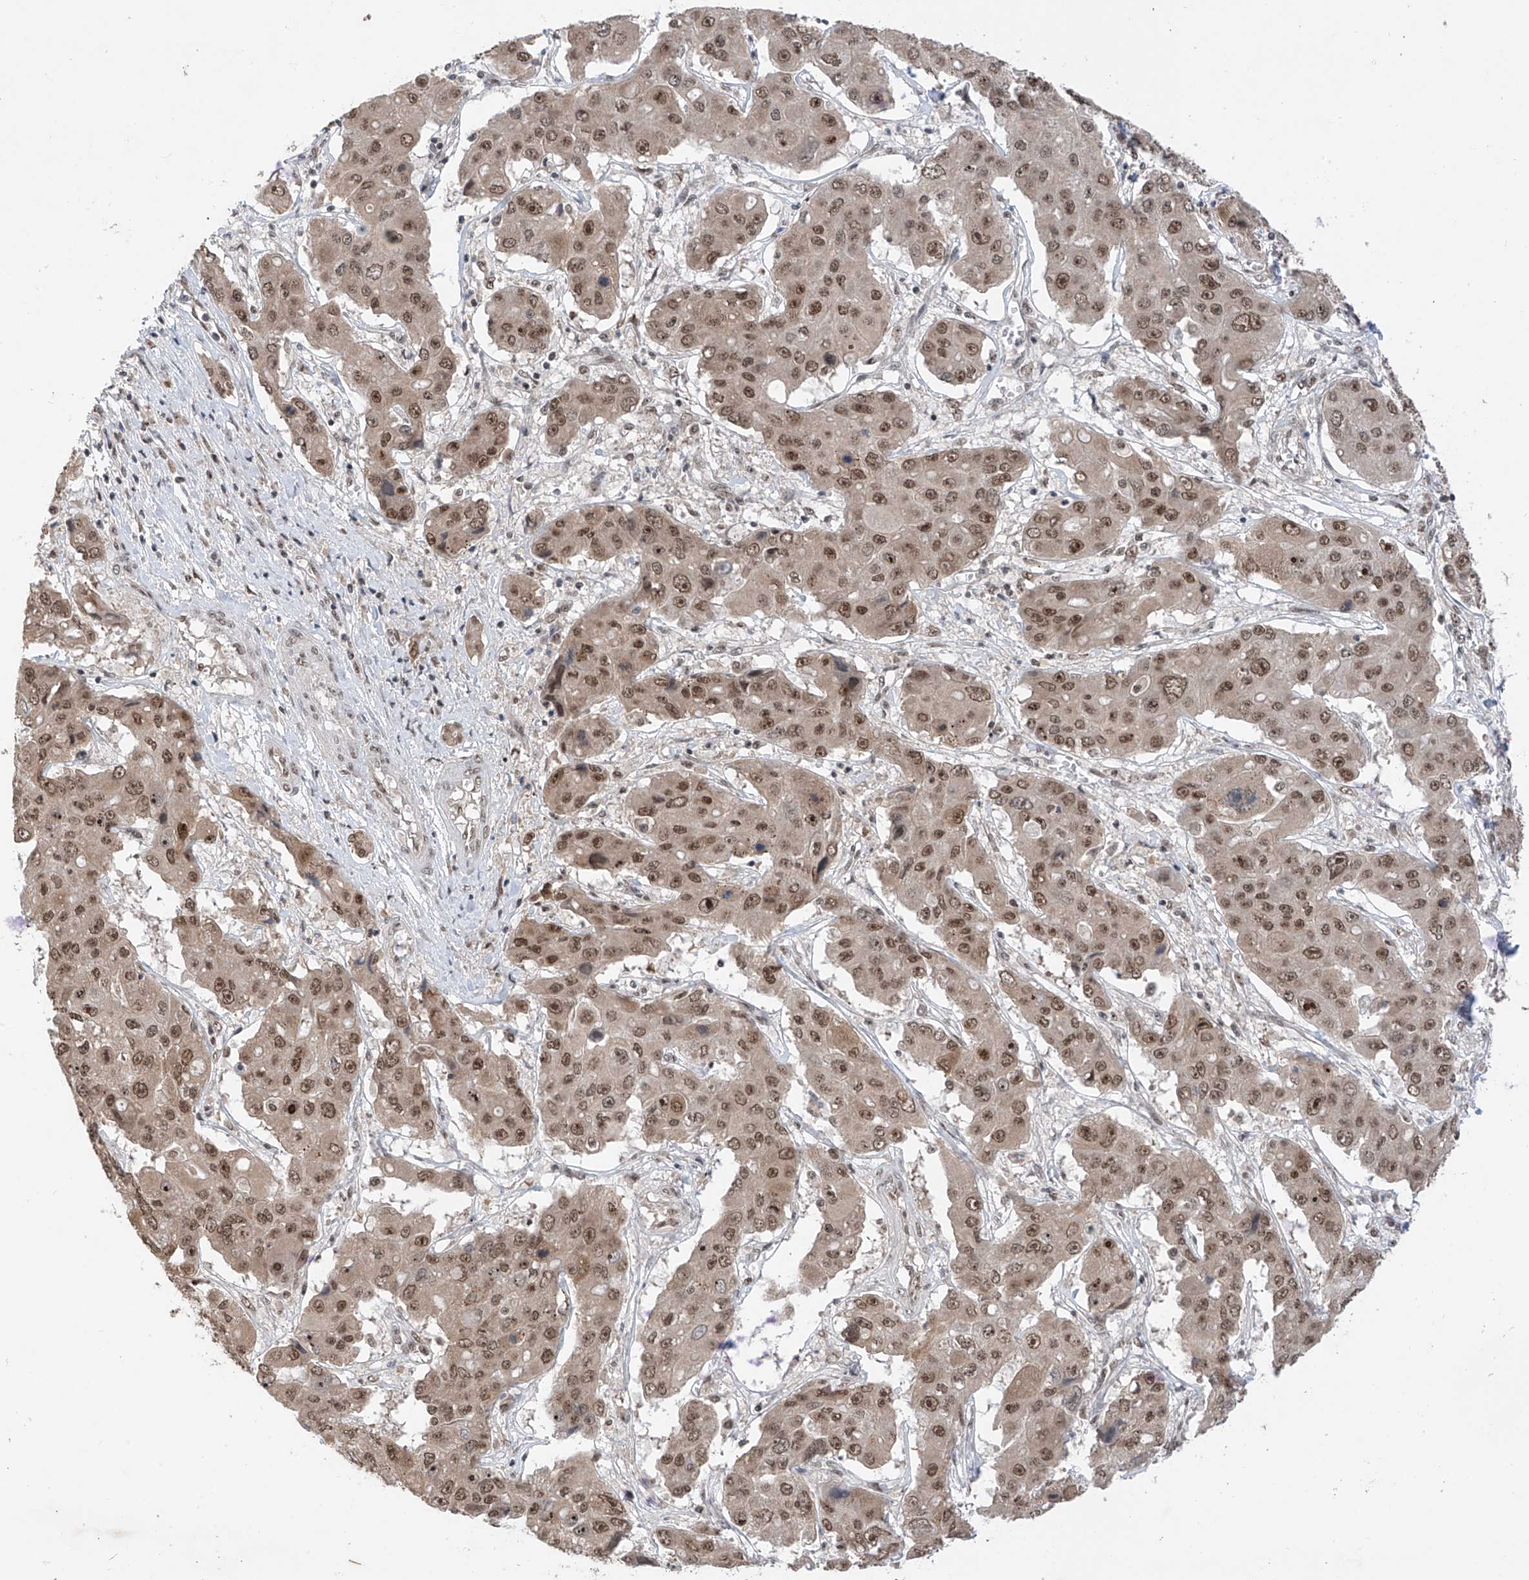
{"staining": {"intensity": "moderate", "quantity": ">75%", "location": "nuclear"}, "tissue": "liver cancer", "cell_type": "Tumor cells", "image_type": "cancer", "snomed": [{"axis": "morphology", "description": "Cholangiocarcinoma"}, {"axis": "topography", "description": "Liver"}], "caption": "High-power microscopy captured an immunohistochemistry histopathology image of liver cancer, revealing moderate nuclear staining in approximately >75% of tumor cells.", "gene": "RPAIN", "patient": {"sex": "male", "age": 67}}